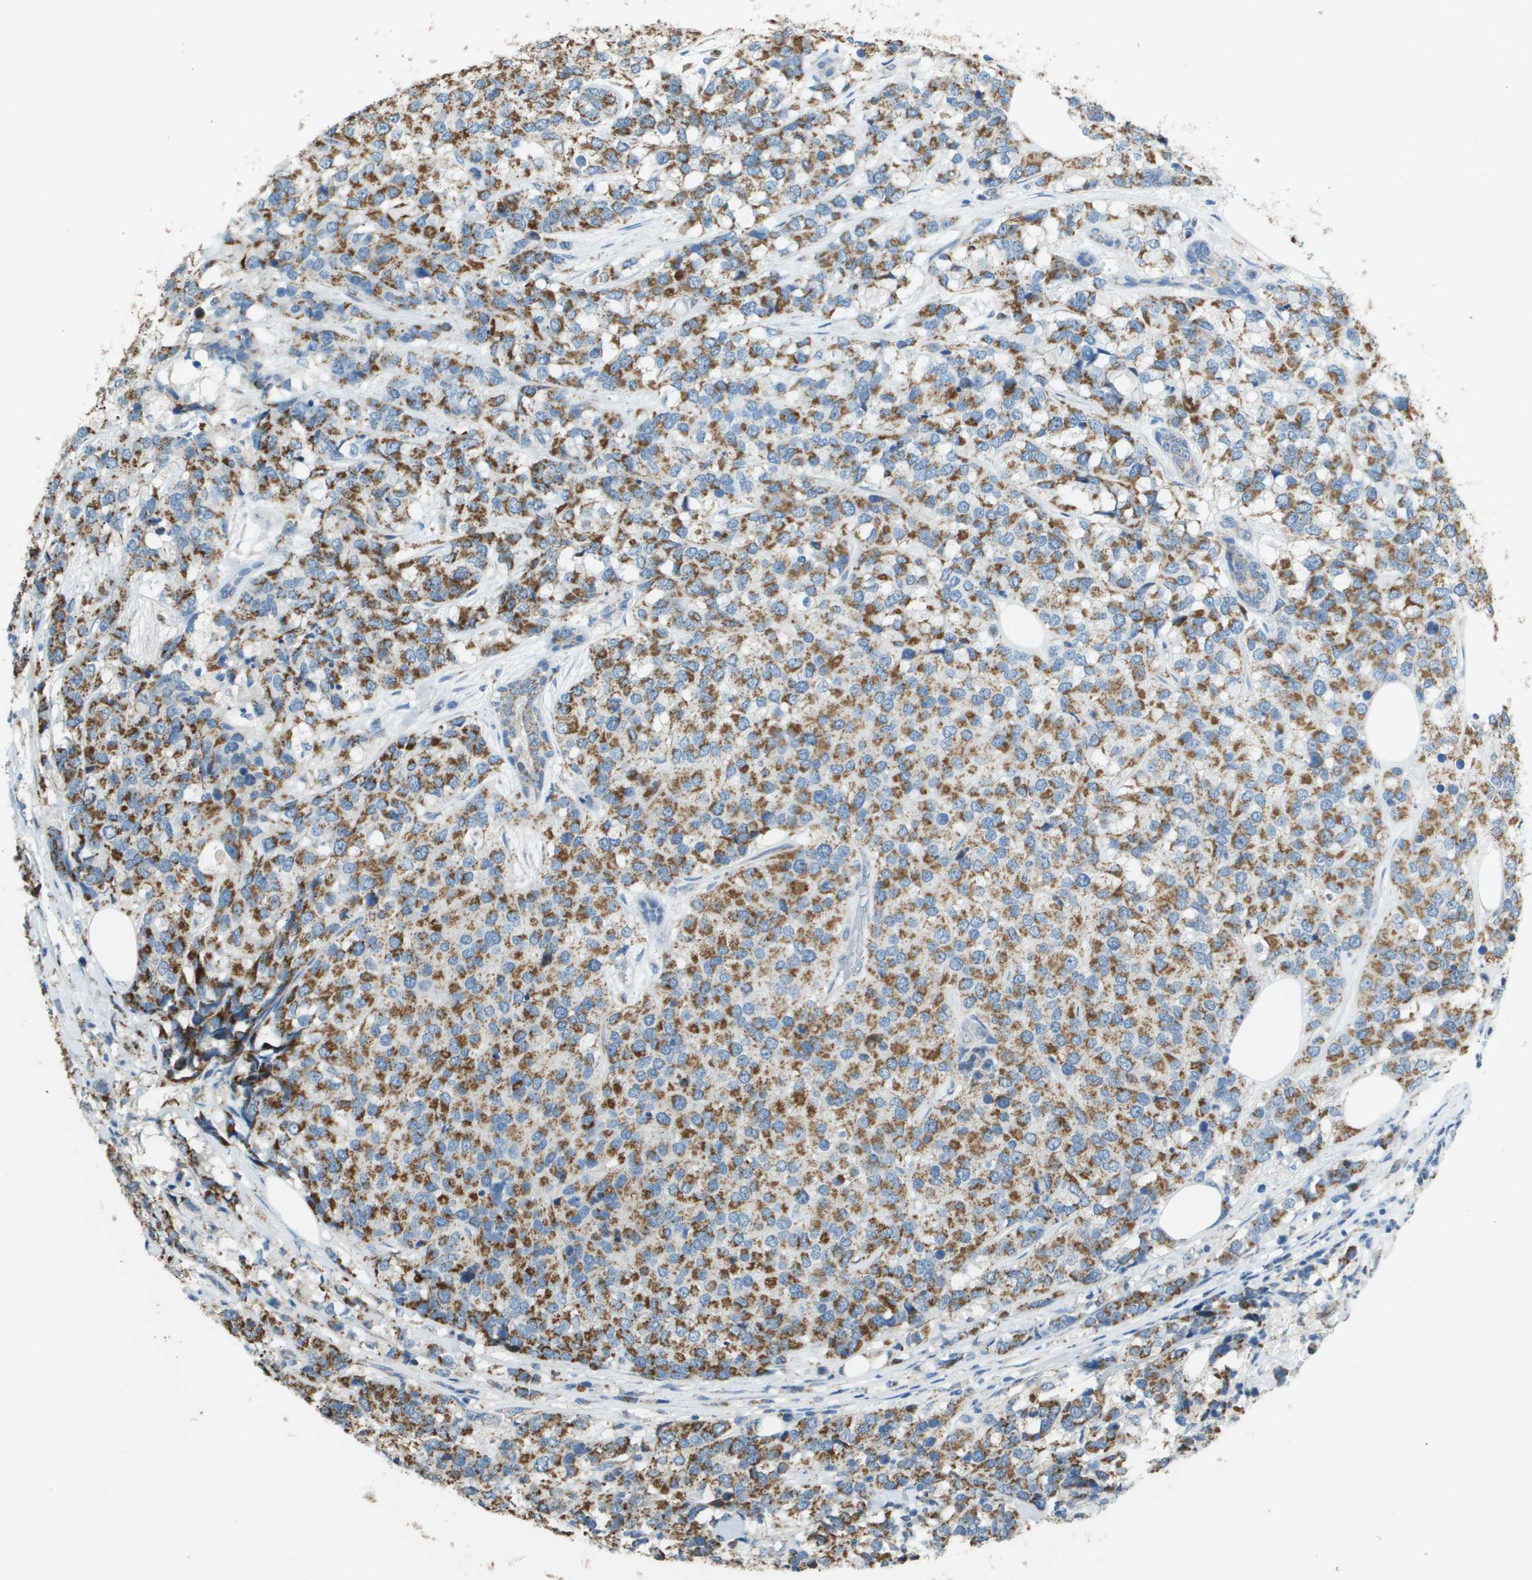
{"staining": {"intensity": "moderate", "quantity": ">75%", "location": "cytoplasmic/membranous"}, "tissue": "breast cancer", "cell_type": "Tumor cells", "image_type": "cancer", "snomed": [{"axis": "morphology", "description": "Lobular carcinoma"}, {"axis": "topography", "description": "Breast"}], "caption": "Breast cancer (lobular carcinoma) tissue reveals moderate cytoplasmic/membranous staining in approximately >75% of tumor cells, visualized by immunohistochemistry. (Stains: DAB in brown, nuclei in blue, Microscopy: brightfield microscopy at high magnification).", "gene": "FH", "patient": {"sex": "female", "age": 59}}